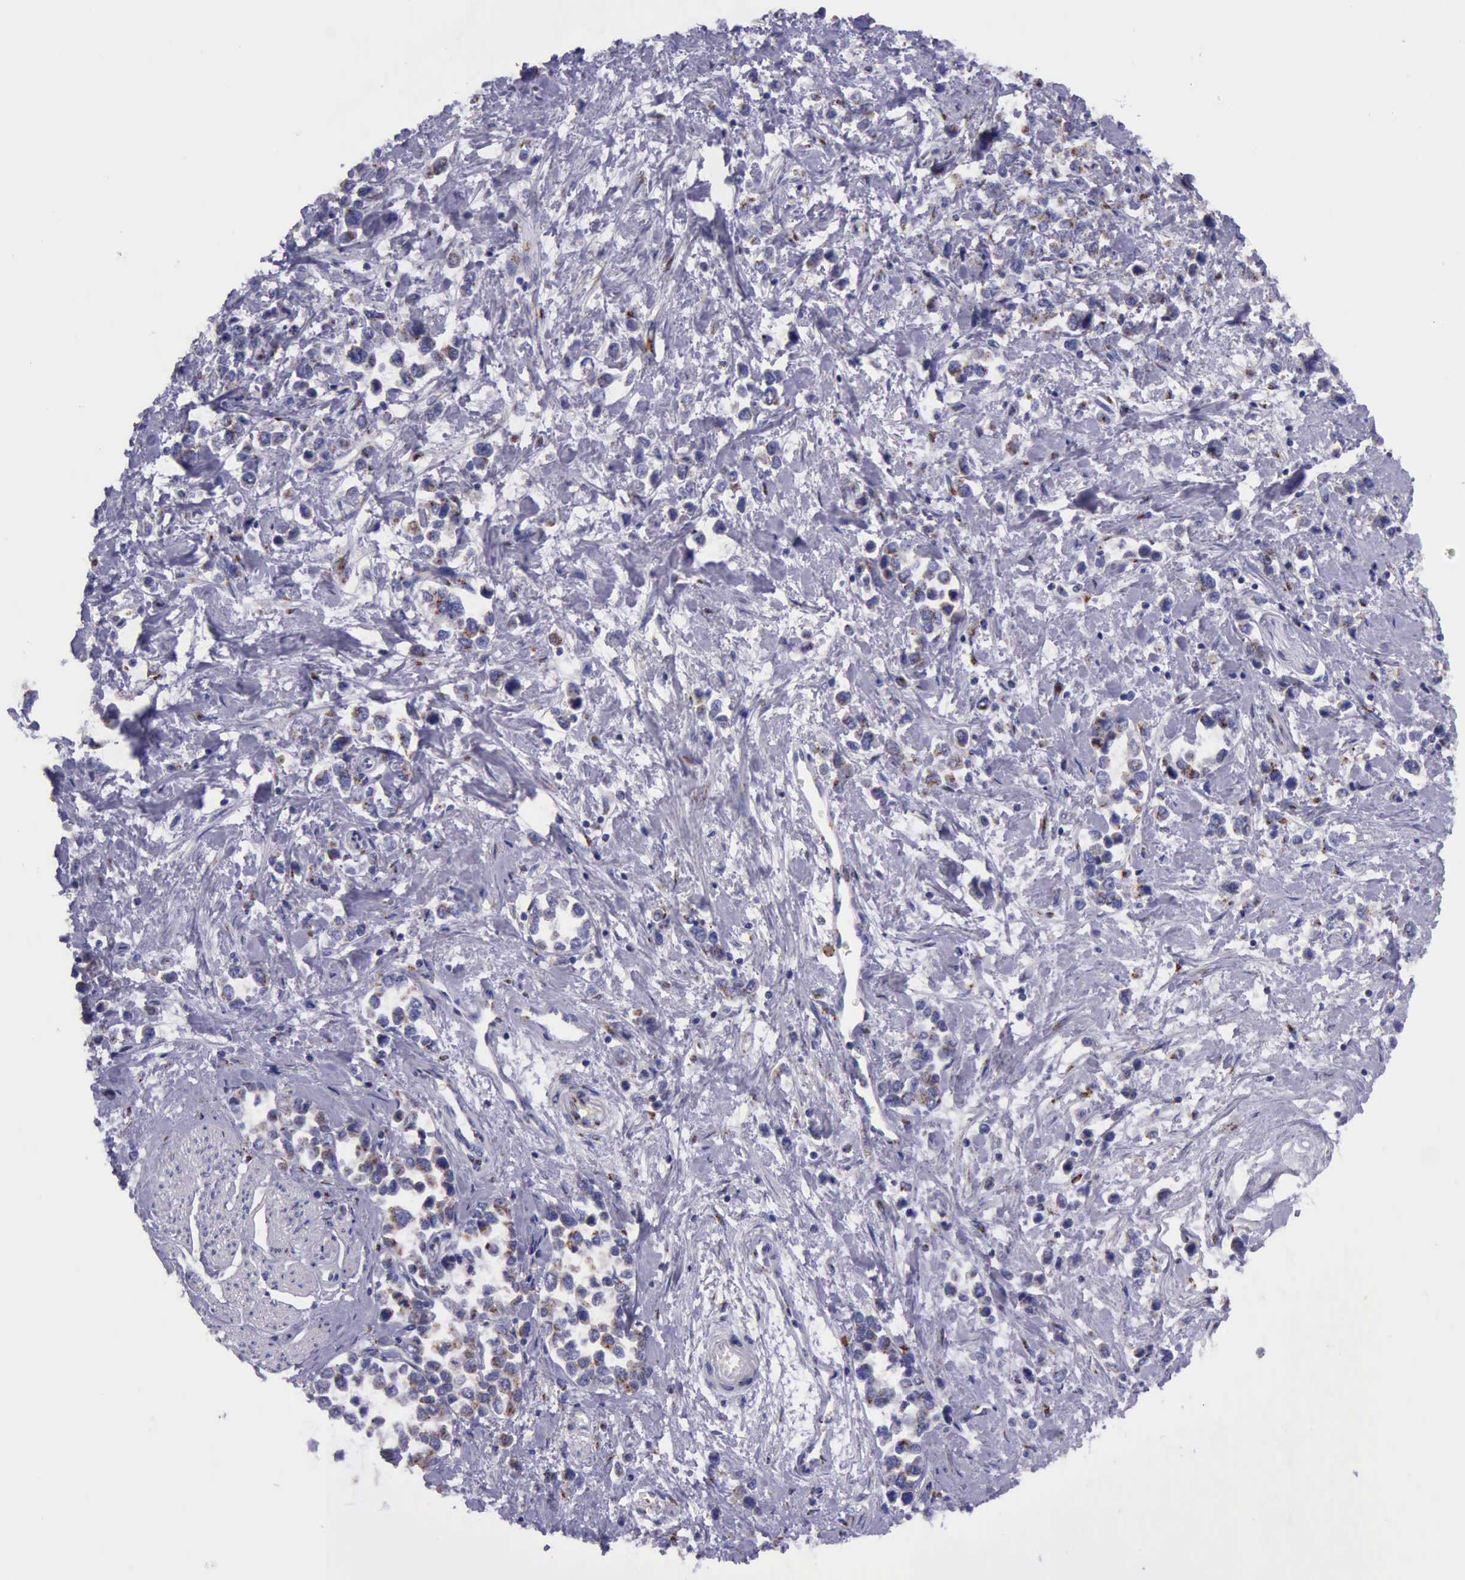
{"staining": {"intensity": "weak", "quantity": "25%-75%", "location": "cytoplasmic/membranous"}, "tissue": "stomach cancer", "cell_type": "Tumor cells", "image_type": "cancer", "snomed": [{"axis": "morphology", "description": "Adenocarcinoma, NOS"}, {"axis": "topography", "description": "Stomach, upper"}], "caption": "The micrograph reveals staining of stomach adenocarcinoma, revealing weak cytoplasmic/membranous protein positivity (brown color) within tumor cells.", "gene": "GOLGA5", "patient": {"sex": "male", "age": 76}}